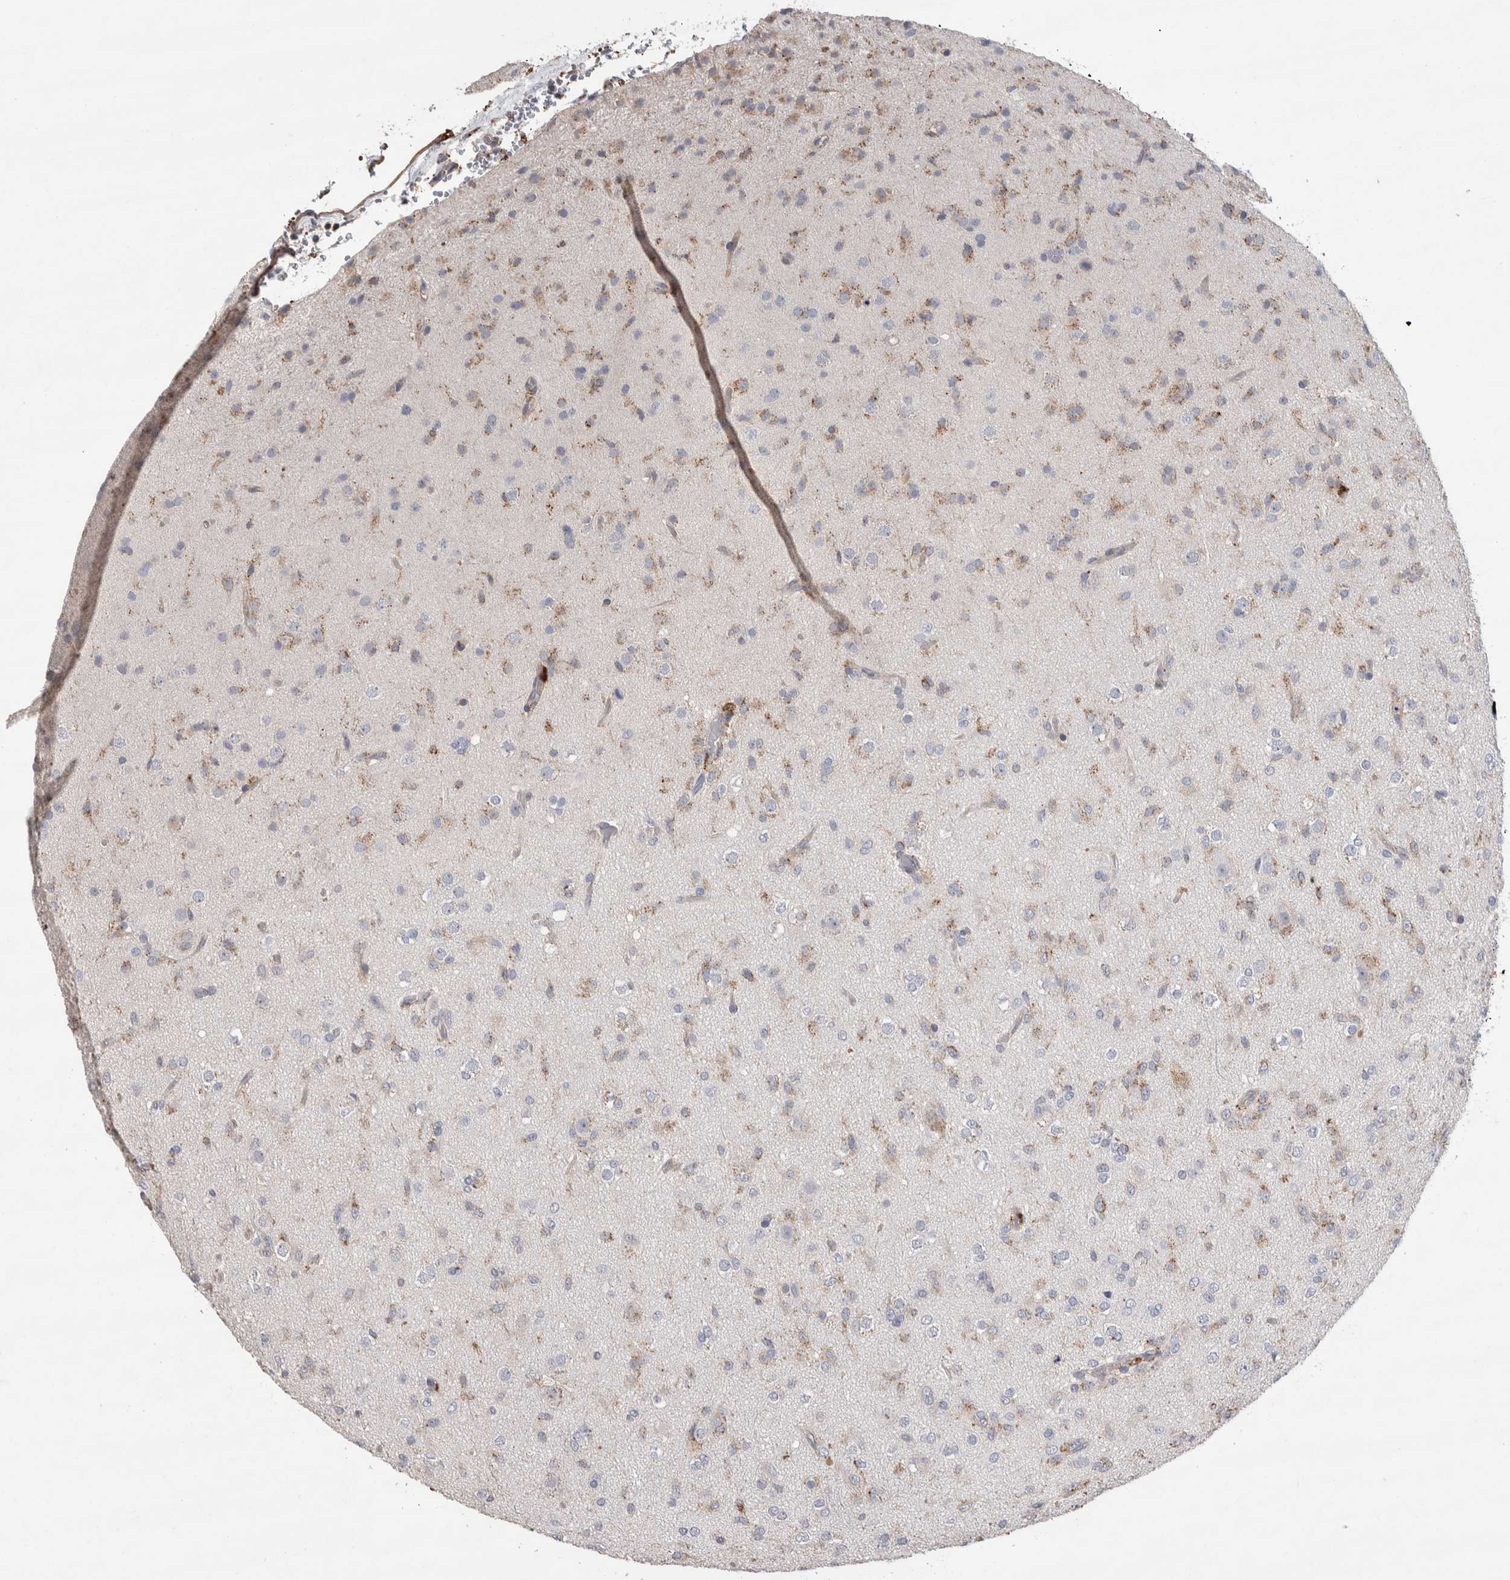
{"staining": {"intensity": "weak", "quantity": "25%-75%", "location": "cytoplasmic/membranous"}, "tissue": "glioma", "cell_type": "Tumor cells", "image_type": "cancer", "snomed": [{"axis": "morphology", "description": "Glioma, malignant, Low grade"}, {"axis": "topography", "description": "Brain"}], "caption": "Immunohistochemical staining of glioma reveals low levels of weak cytoplasmic/membranous staining in about 25%-75% of tumor cells. The staining is performed using DAB (3,3'-diaminobenzidine) brown chromogen to label protein expression. The nuclei are counter-stained blue using hematoxylin.", "gene": "GCNA", "patient": {"sex": "male", "age": 65}}